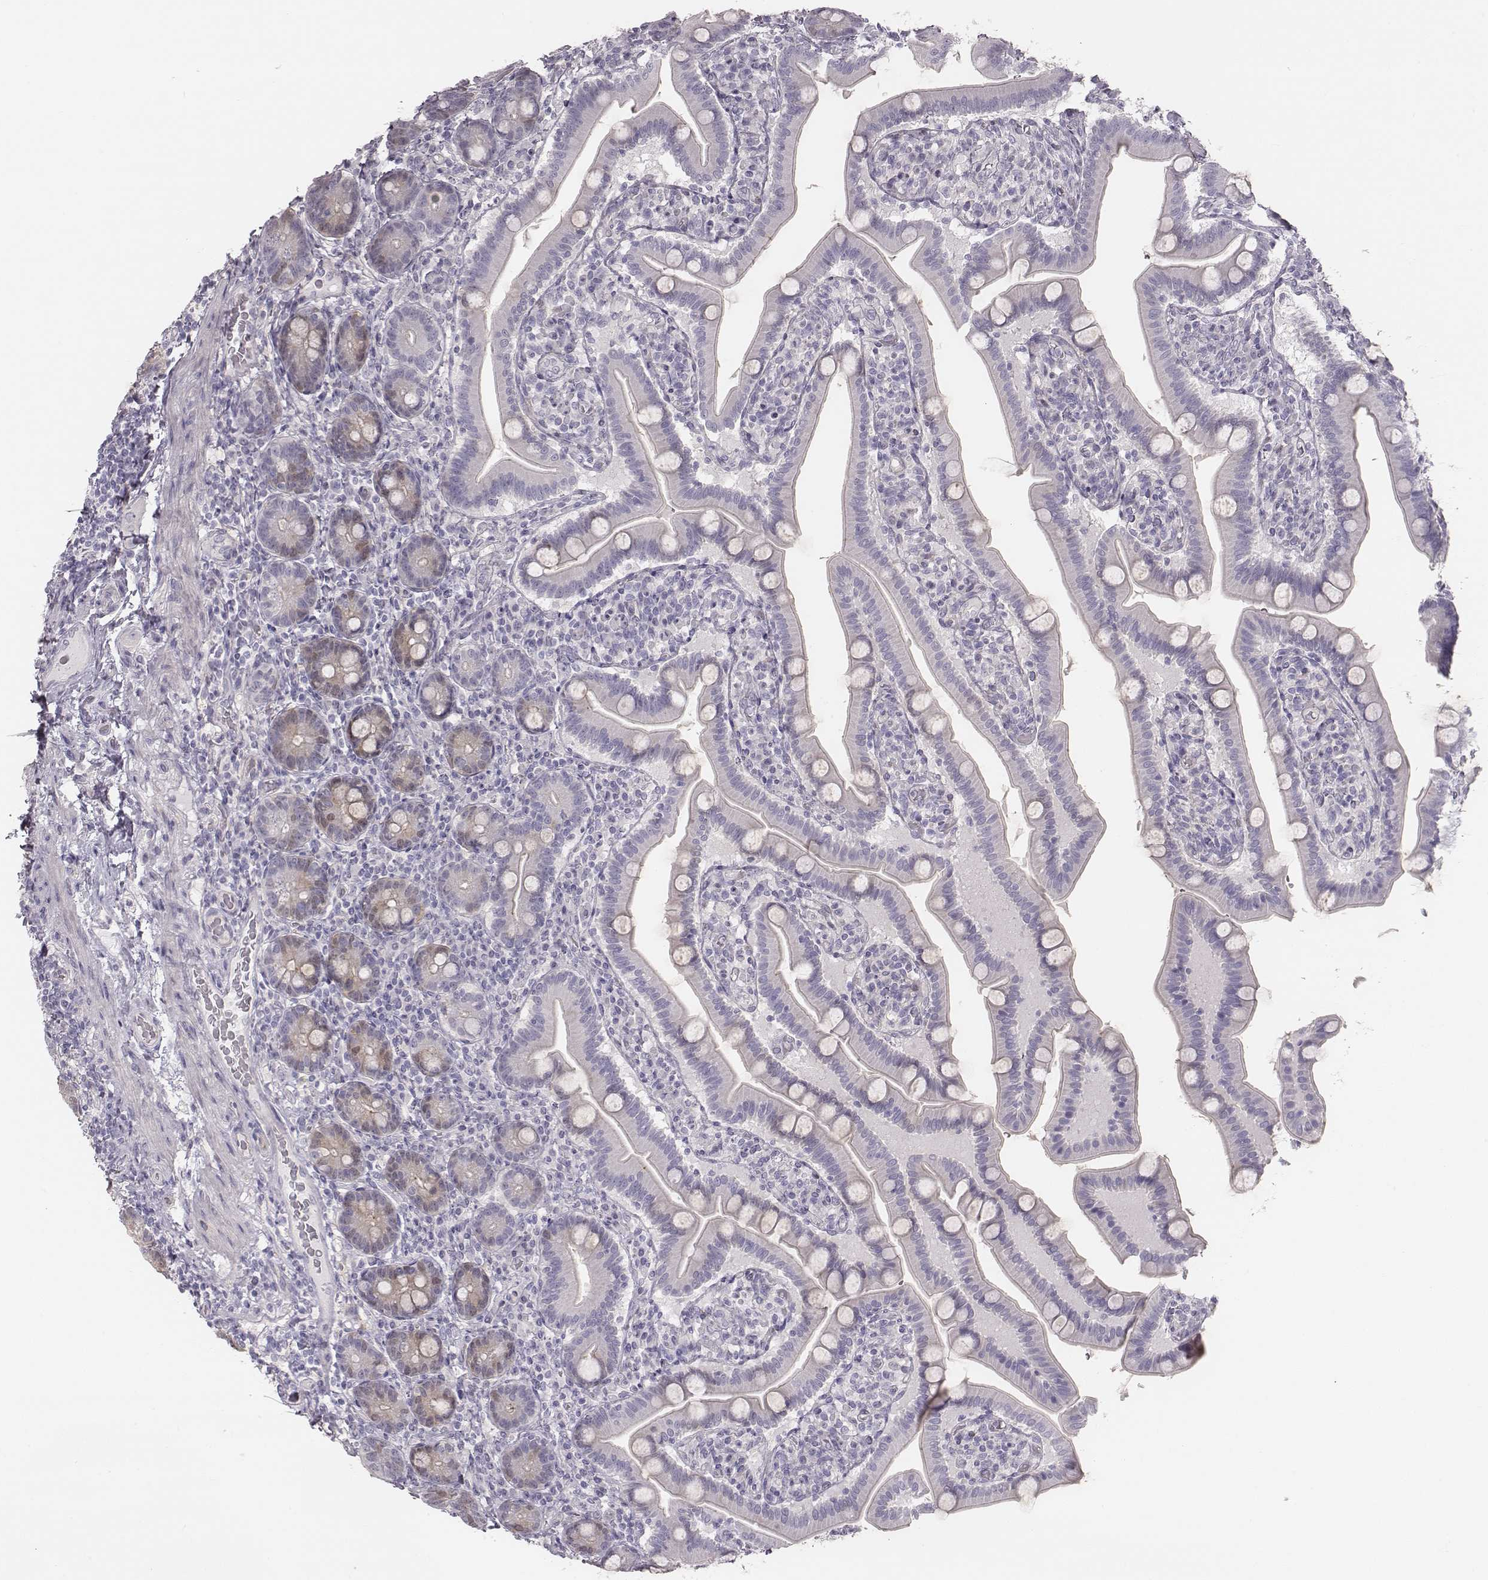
{"staining": {"intensity": "negative", "quantity": "none", "location": "none"}, "tissue": "small intestine", "cell_type": "Glandular cells", "image_type": "normal", "snomed": [{"axis": "morphology", "description": "Normal tissue, NOS"}, {"axis": "topography", "description": "Small intestine"}], "caption": "This is a photomicrograph of immunohistochemistry (IHC) staining of normal small intestine, which shows no expression in glandular cells. (DAB (3,3'-diaminobenzidine) IHC, high magnification).", "gene": "PBK", "patient": {"sex": "male", "age": 66}}